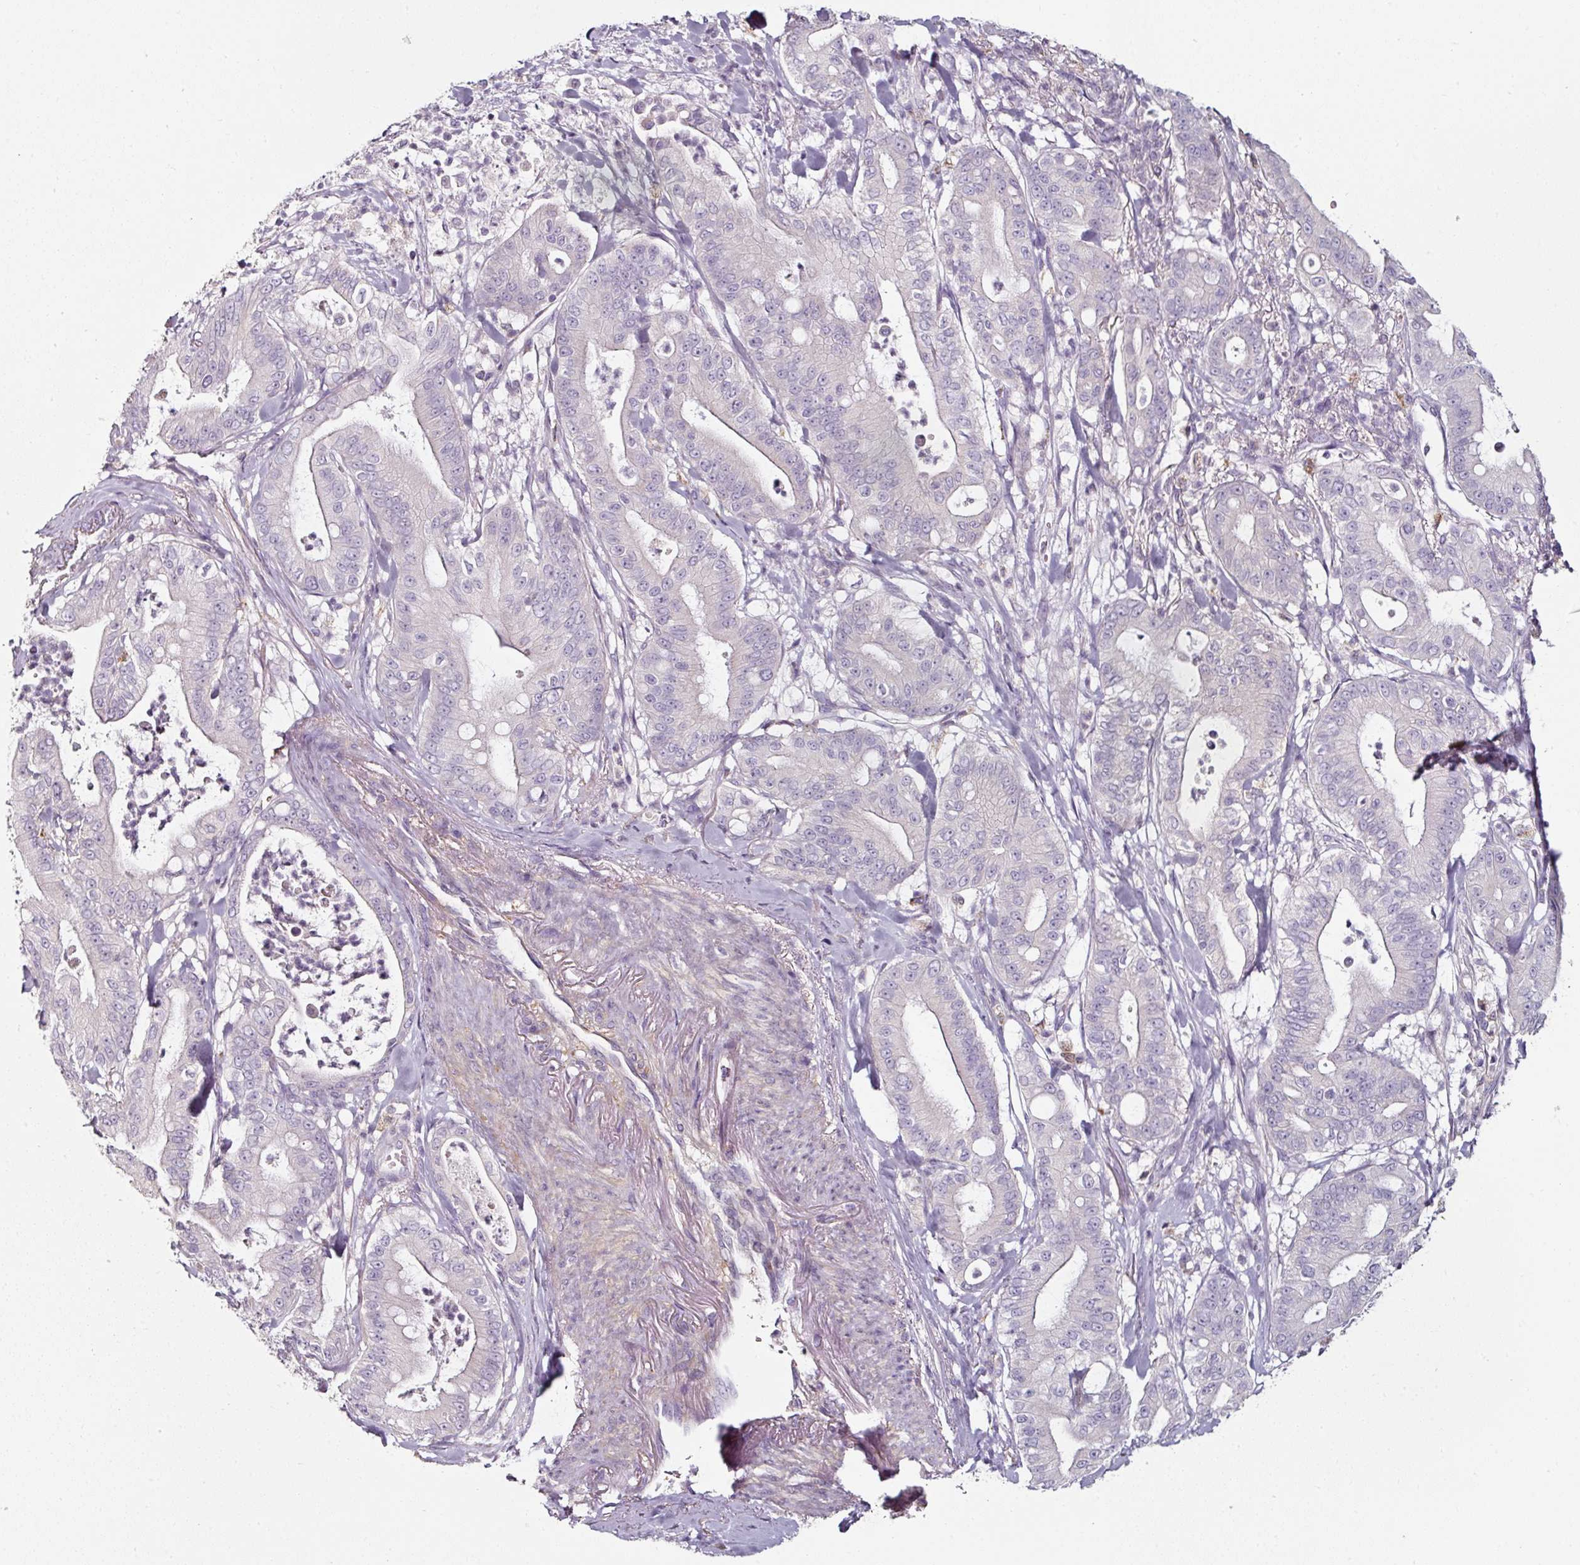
{"staining": {"intensity": "negative", "quantity": "none", "location": "none"}, "tissue": "pancreatic cancer", "cell_type": "Tumor cells", "image_type": "cancer", "snomed": [{"axis": "morphology", "description": "Adenocarcinoma, NOS"}, {"axis": "topography", "description": "Pancreas"}], "caption": "Immunohistochemistry of pancreatic cancer (adenocarcinoma) shows no expression in tumor cells.", "gene": "CAP2", "patient": {"sex": "male", "age": 71}}